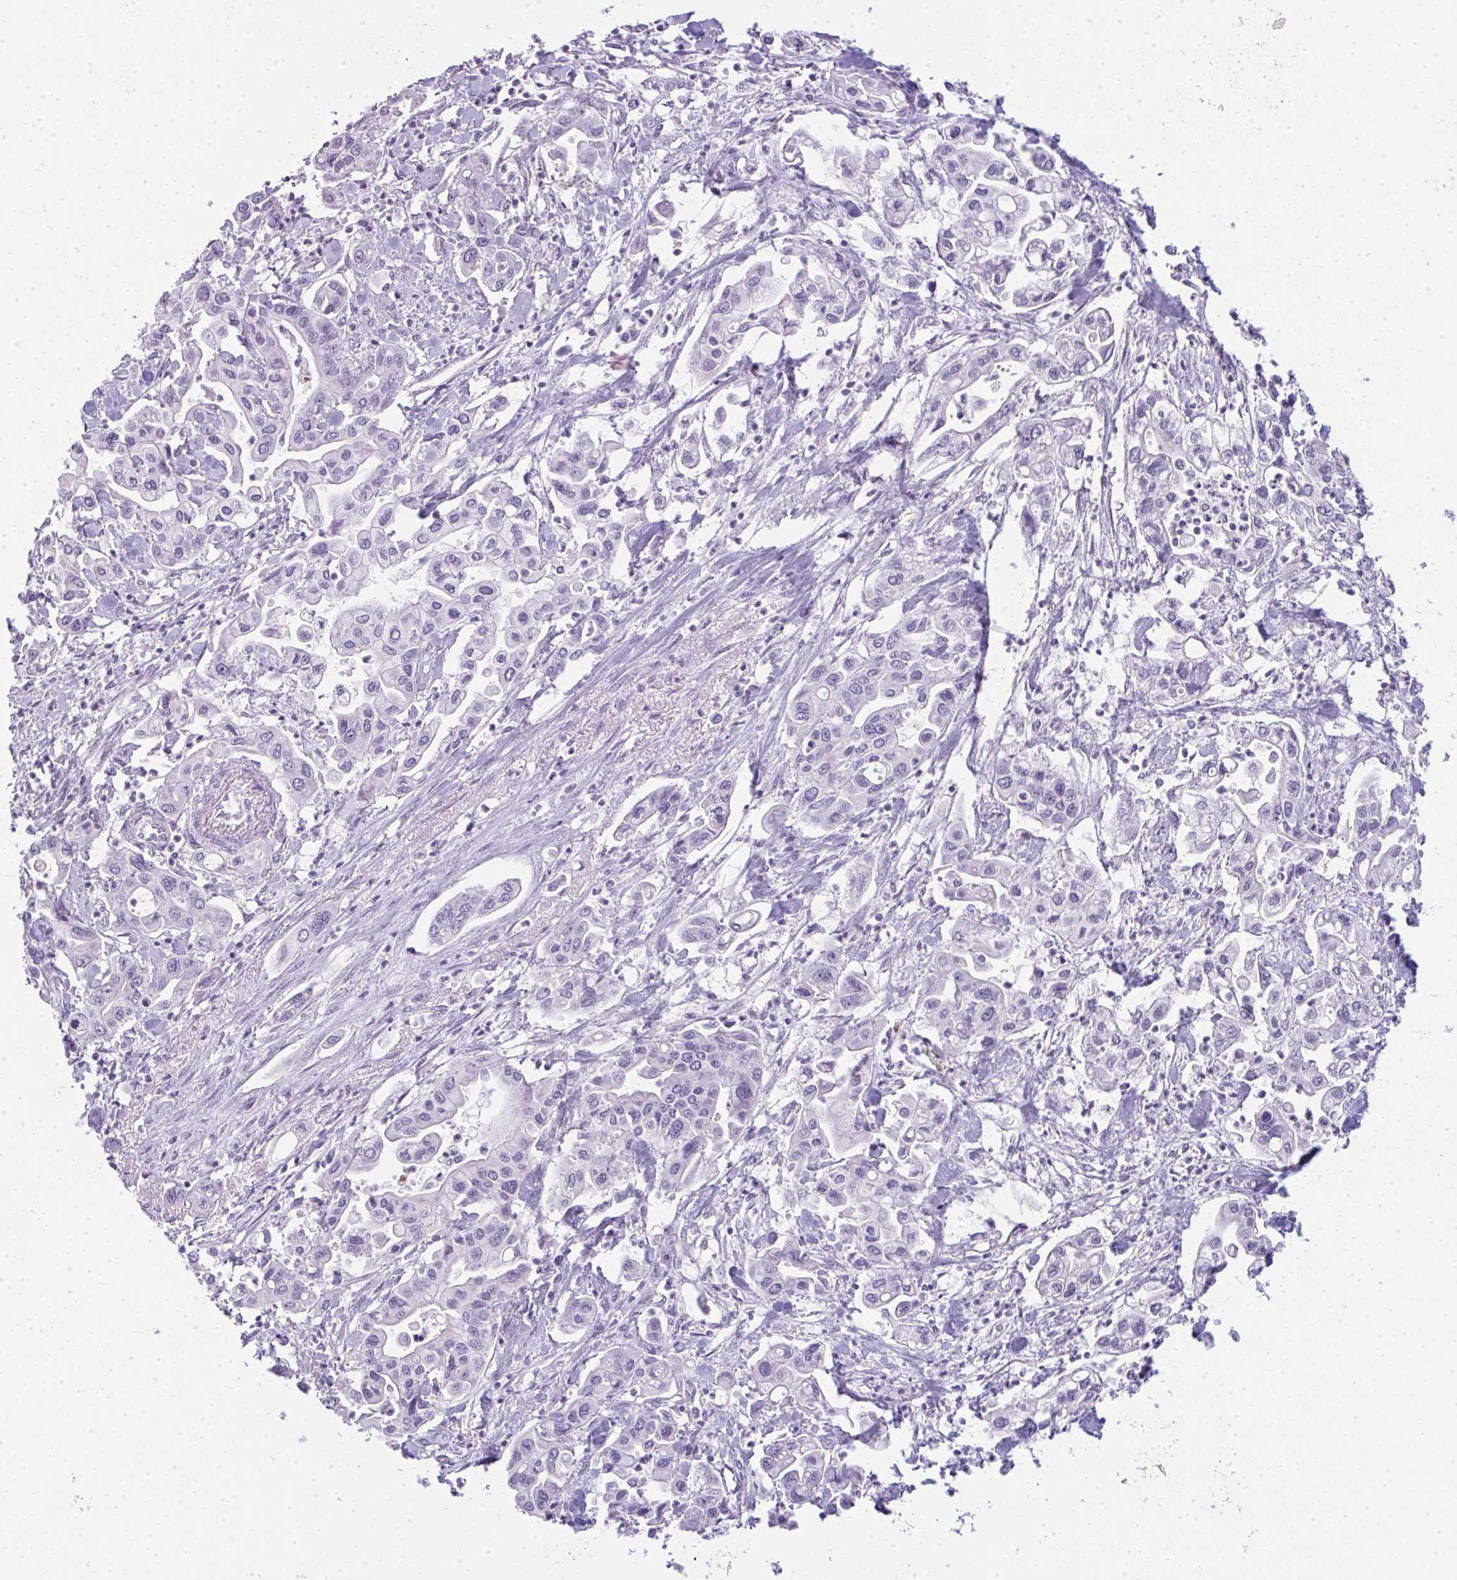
{"staining": {"intensity": "negative", "quantity": "none", "location": "none"}, "tissue": "pancreatic cancer", "cell_type": "Tumor cells", "image_type": "cancer", "snomed": [{"axis": "morphology", "description": "Adenocarcinoma, NOS"}, {"axis": "topography", "description": "Pancreas"}], "caption": "DAB immunohistochemical staining of pancreatic adenocarcinoma shows no significant staining in tumor cells.", "gene": "LPAR4", "patient": {"sex": "male", "age": 62}}